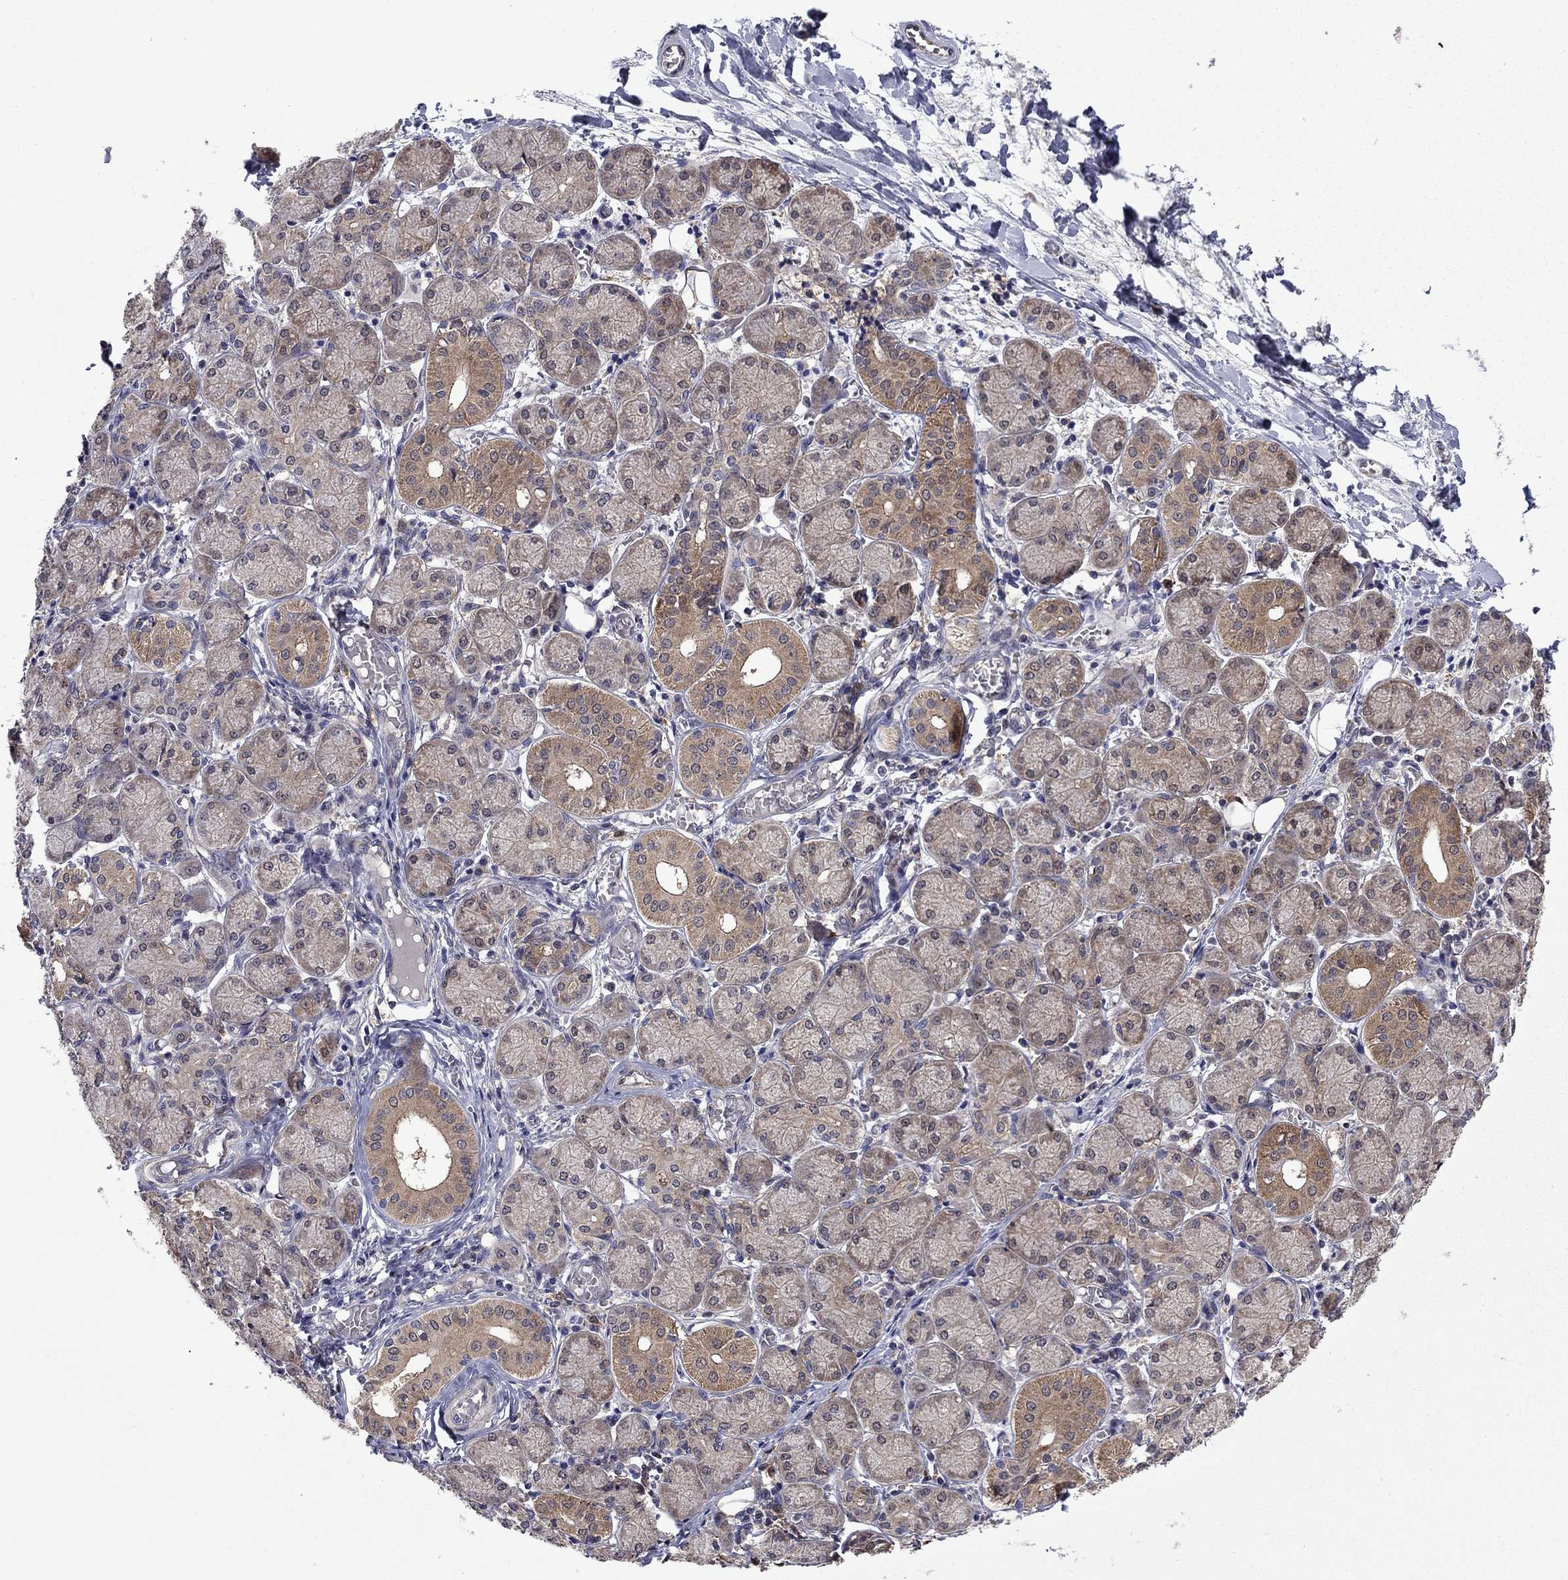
{"staining": {"intensity": "moderate", "quantity": "25%-75%", "location": "cytoplasmic/membranous"}, "tissue": "salivary gland", "cell_type": "Glandular cells", "image_type": "normal", "snomed": [{"axis": "morphology", "description": "Normal tissue, NOS"}, {"axis": "topography", "description": "Salivary gland"}, {"axis": "topography", "description": "Peripheral nerve tissue"}], "caption": "A brown stain labels moderate cytoplasmic/membranous positivity of a protein in glandular cells of unremarkable salivary gland. (Stains: DAB in brown, nuclei in blue, Microscopy: brightfield microscopy at high magnification).", "gene": "TPMT", "patient": {"sex": "female", "age": 24}}